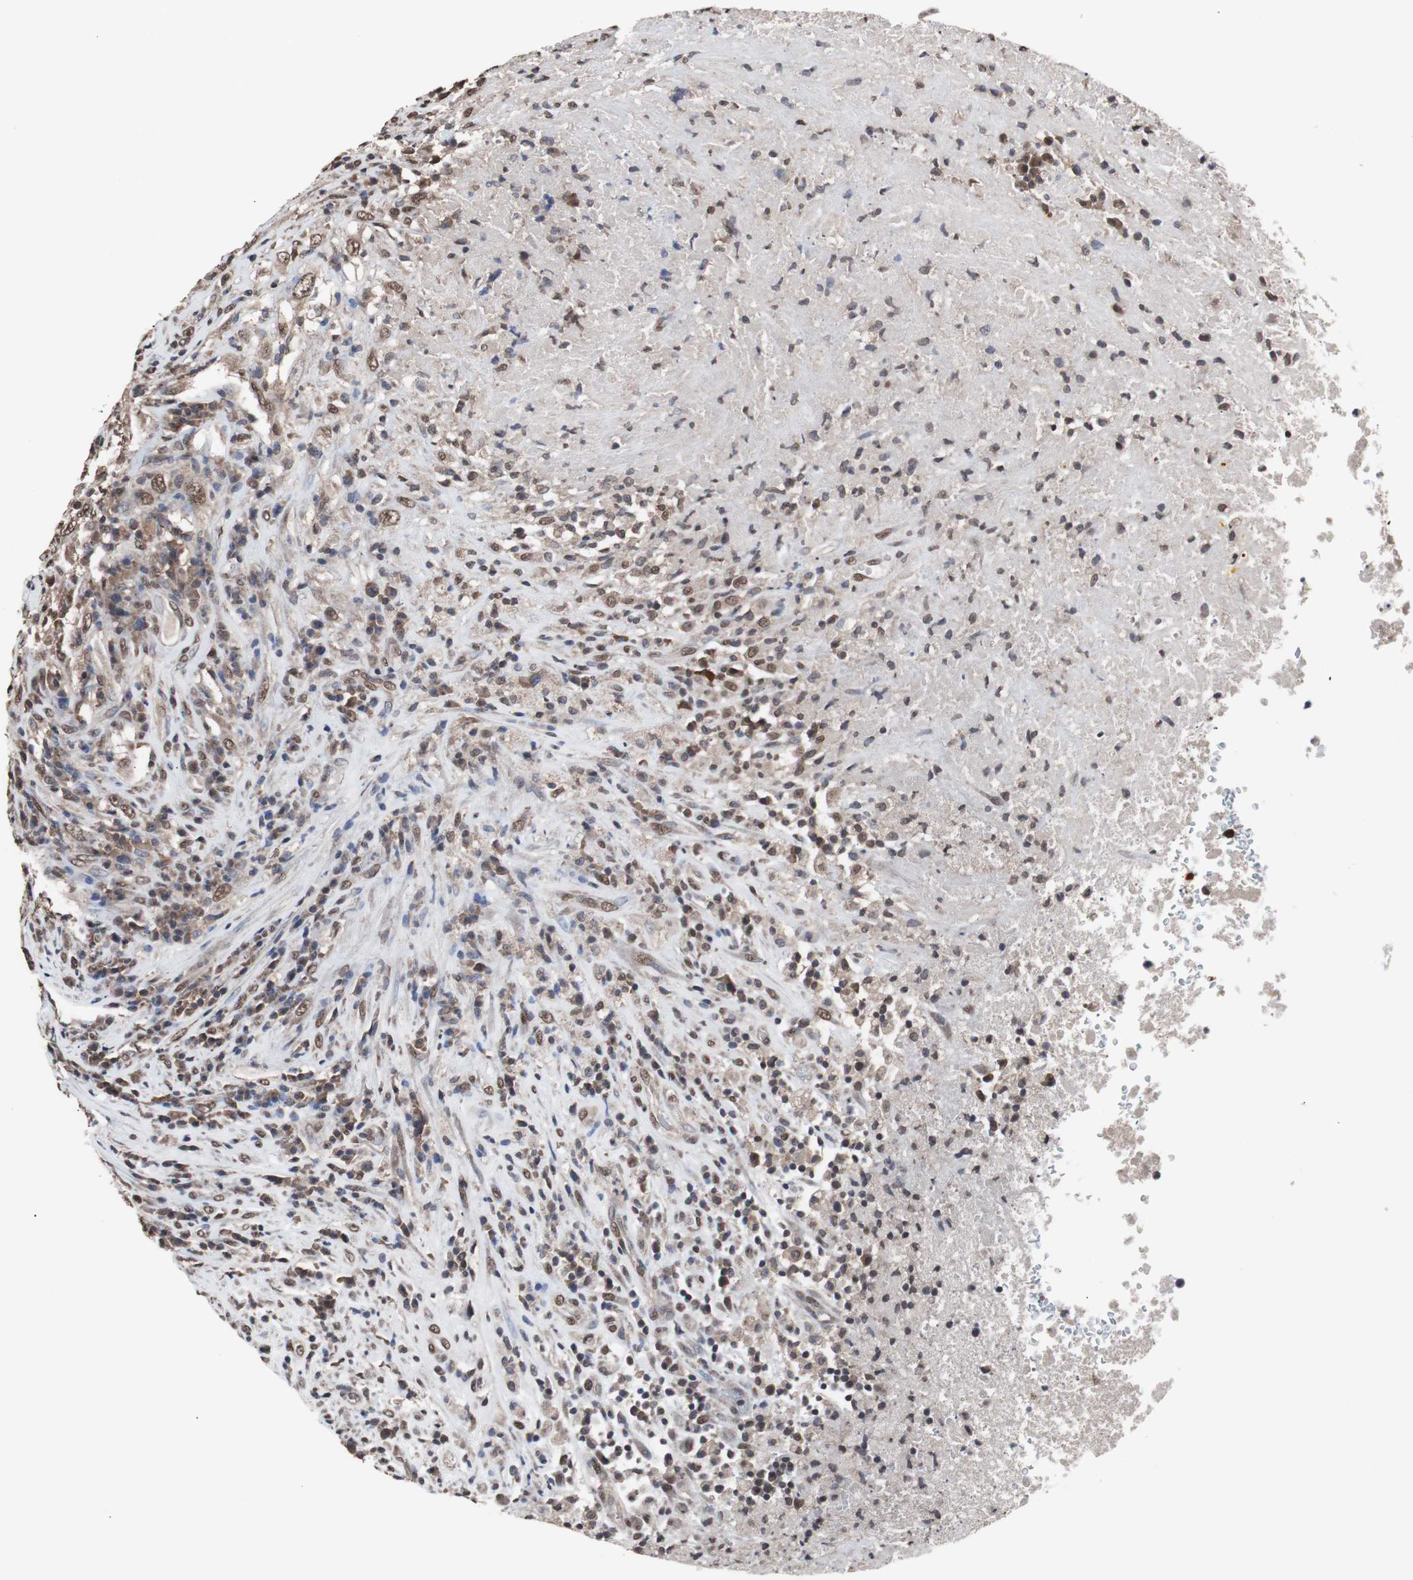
{"staining": {"intensity": "moderate", "quantity": ">75%", "location": "cytoplasmic/membranous,nuclear"}, "tissue": "testis cancer", "cell_type": "Tumor cells", "image_type": "cancer", "snomed": [{"axis": "morphology", "description": "Necrosis, NOS"}, {"axis": "morphology", "description": "Carcinoma, Embryonal, NOS"}, {"axis": "topography", "description": "Testis"}], "caption": "Protein expression by immunohistochemistry (IHC) exhibits moderate cytoplasmic/membranous and nuclear staining in about >75% of tumor cells in embryonal carcinoma (testis).", "gene": "MED27", "patient": {"sex": "male", "age": 19}}